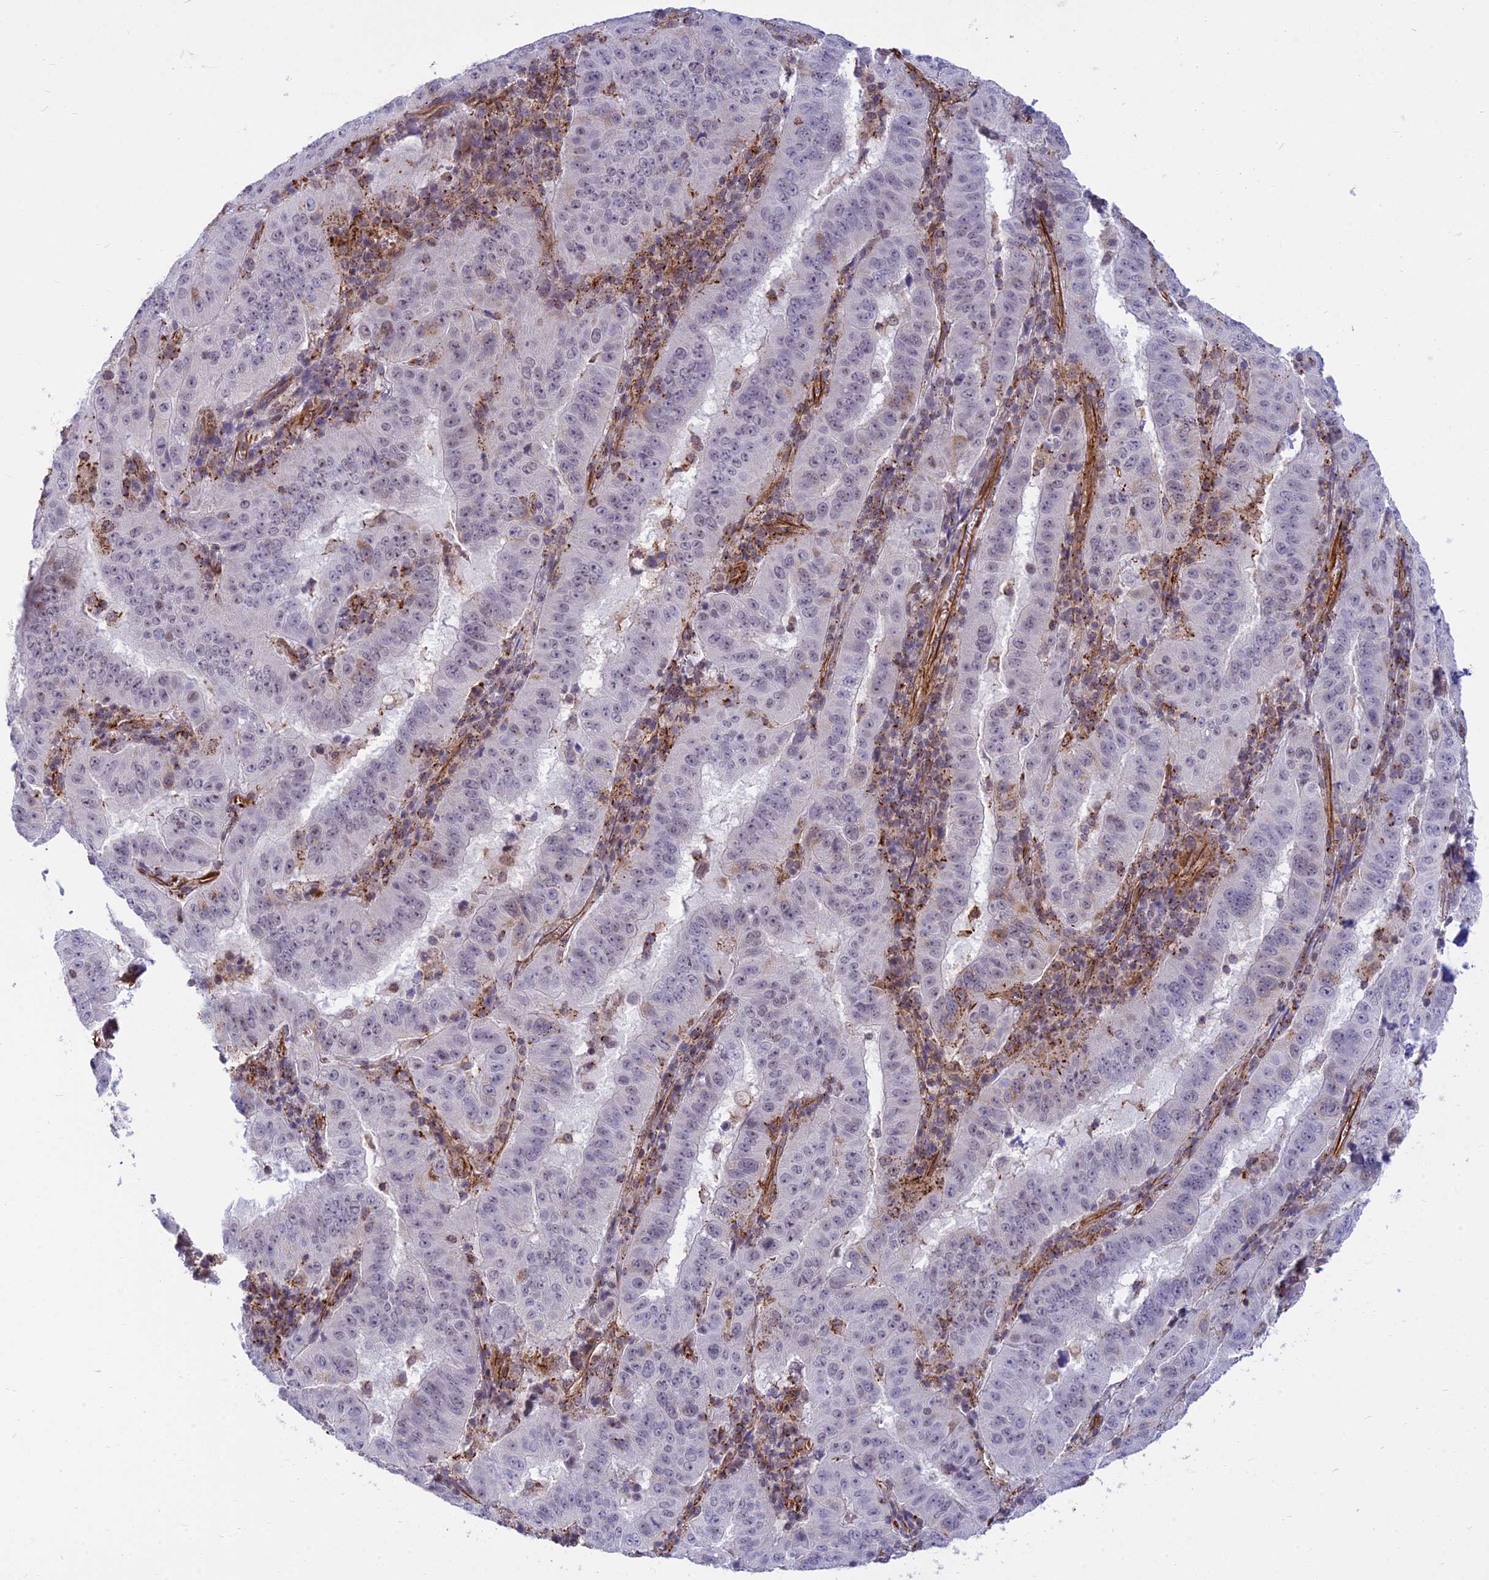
{"staining": {"intensity": "negative", "quantity": "none", "location": "none"}, "tissue": "pancreatic cancer", "cell_type": "Tumor cells", "image_type": "cancer", "snomed": [{"axis": "morphology", "description": "Adenocarcinoma, NOS"}, {"axis": "topography", "description": "Pancreas"}], "caption": "A photomicrograph of pancreatic cancer stained for a protein reveals no brown staining in tumor cells.", "gene": "SAPCD2", "patient": {"sex": "male", "age": 63}}